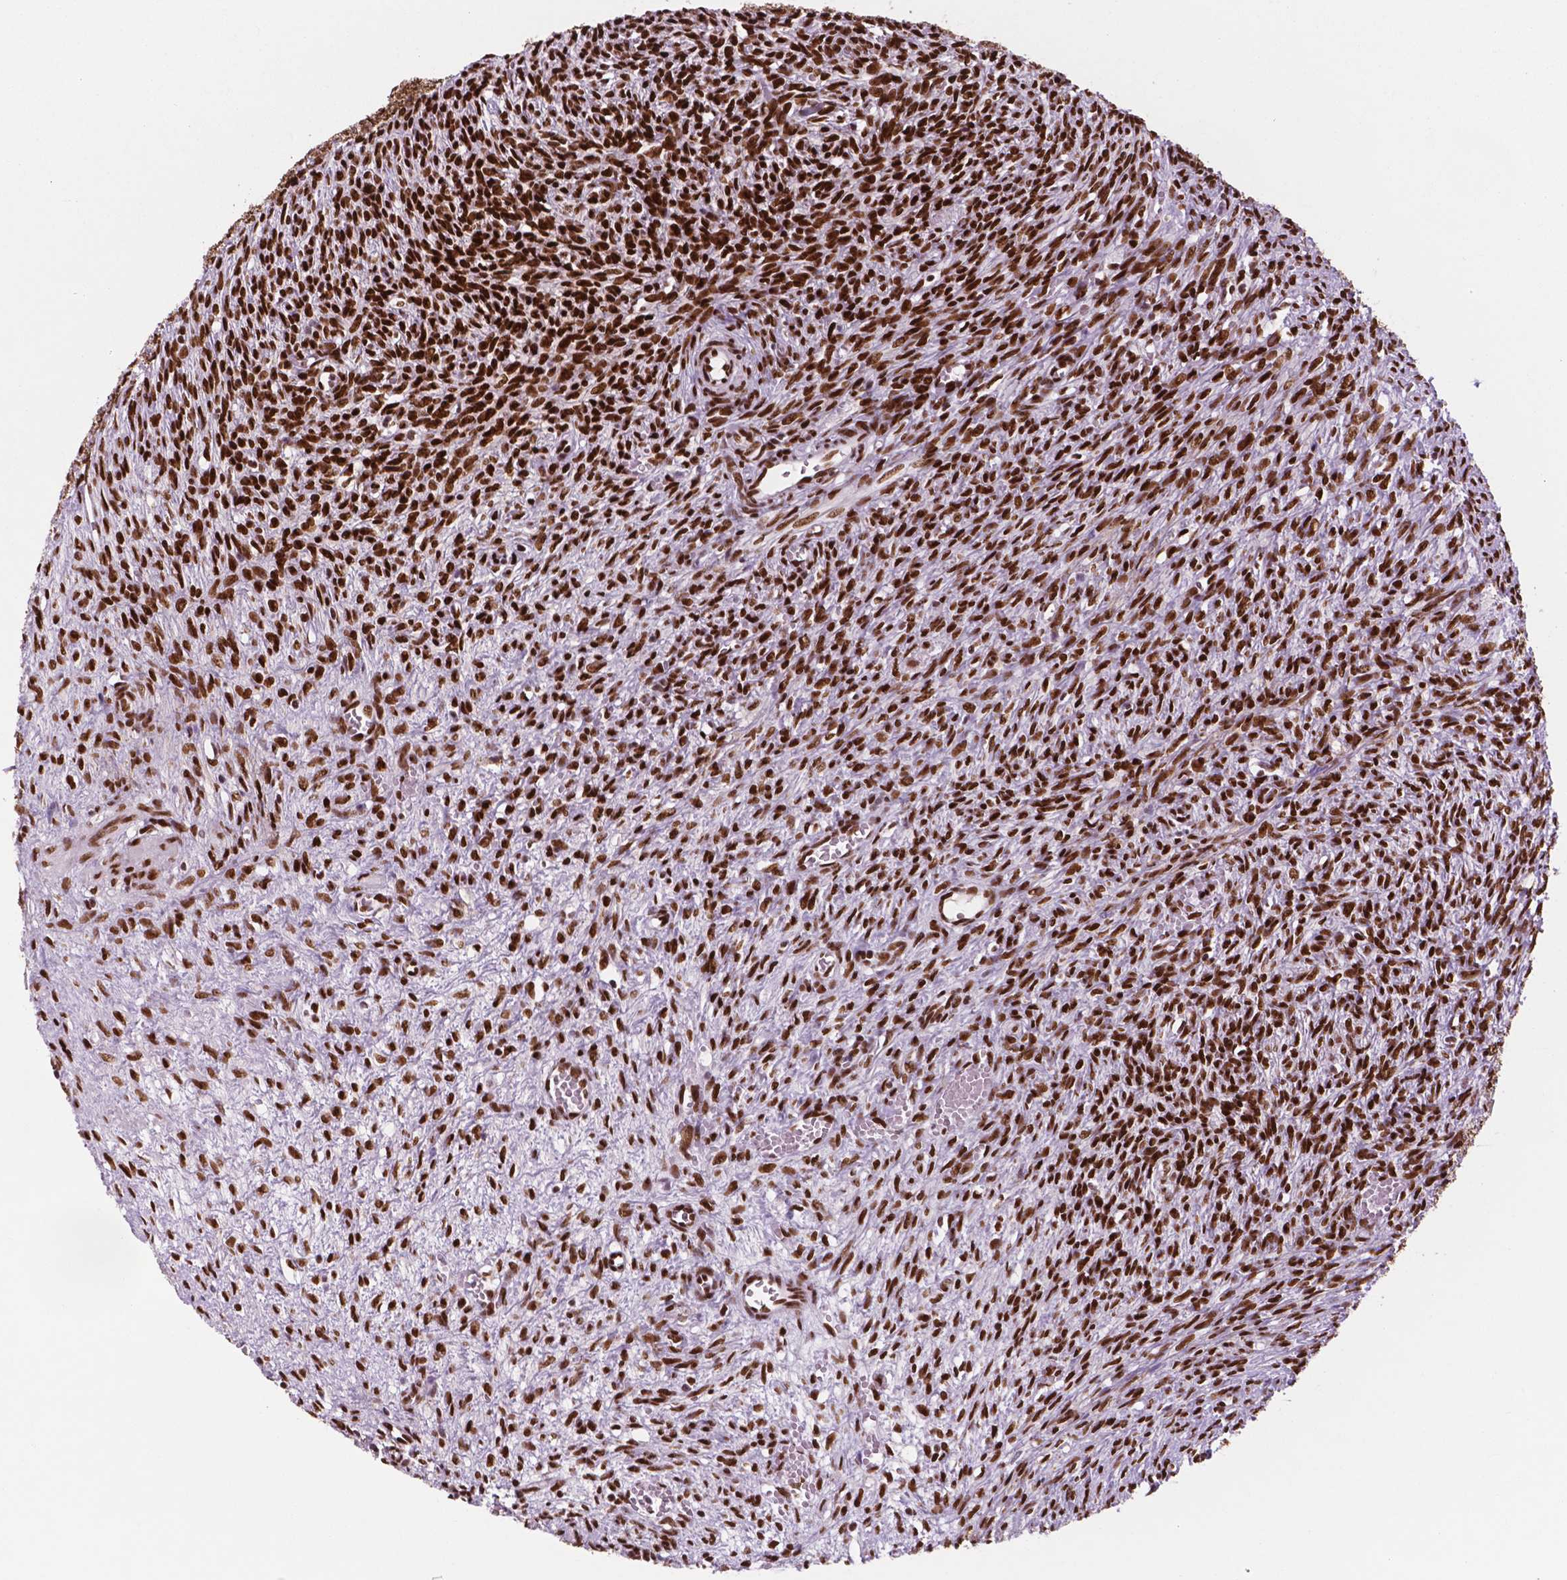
{"staining": {"intensity": "strong", "quantity": ">75%", "location": "nuclear"}, "tissue": "ovary", "cell_type": "Ovarian stroma cells", "image_type": "normal", "snomed": [{"axis": "morphology", "description": "Normal tissue, NOS"}, {"axis": "topography", "description": "Ovary"}], "caption": "Ovarian stroma cells reveal strong nuclear positivity in about >75% of cells in benign ovary.", "gene": "MSH6", "patient": {"sex": "female", "age": 46}}